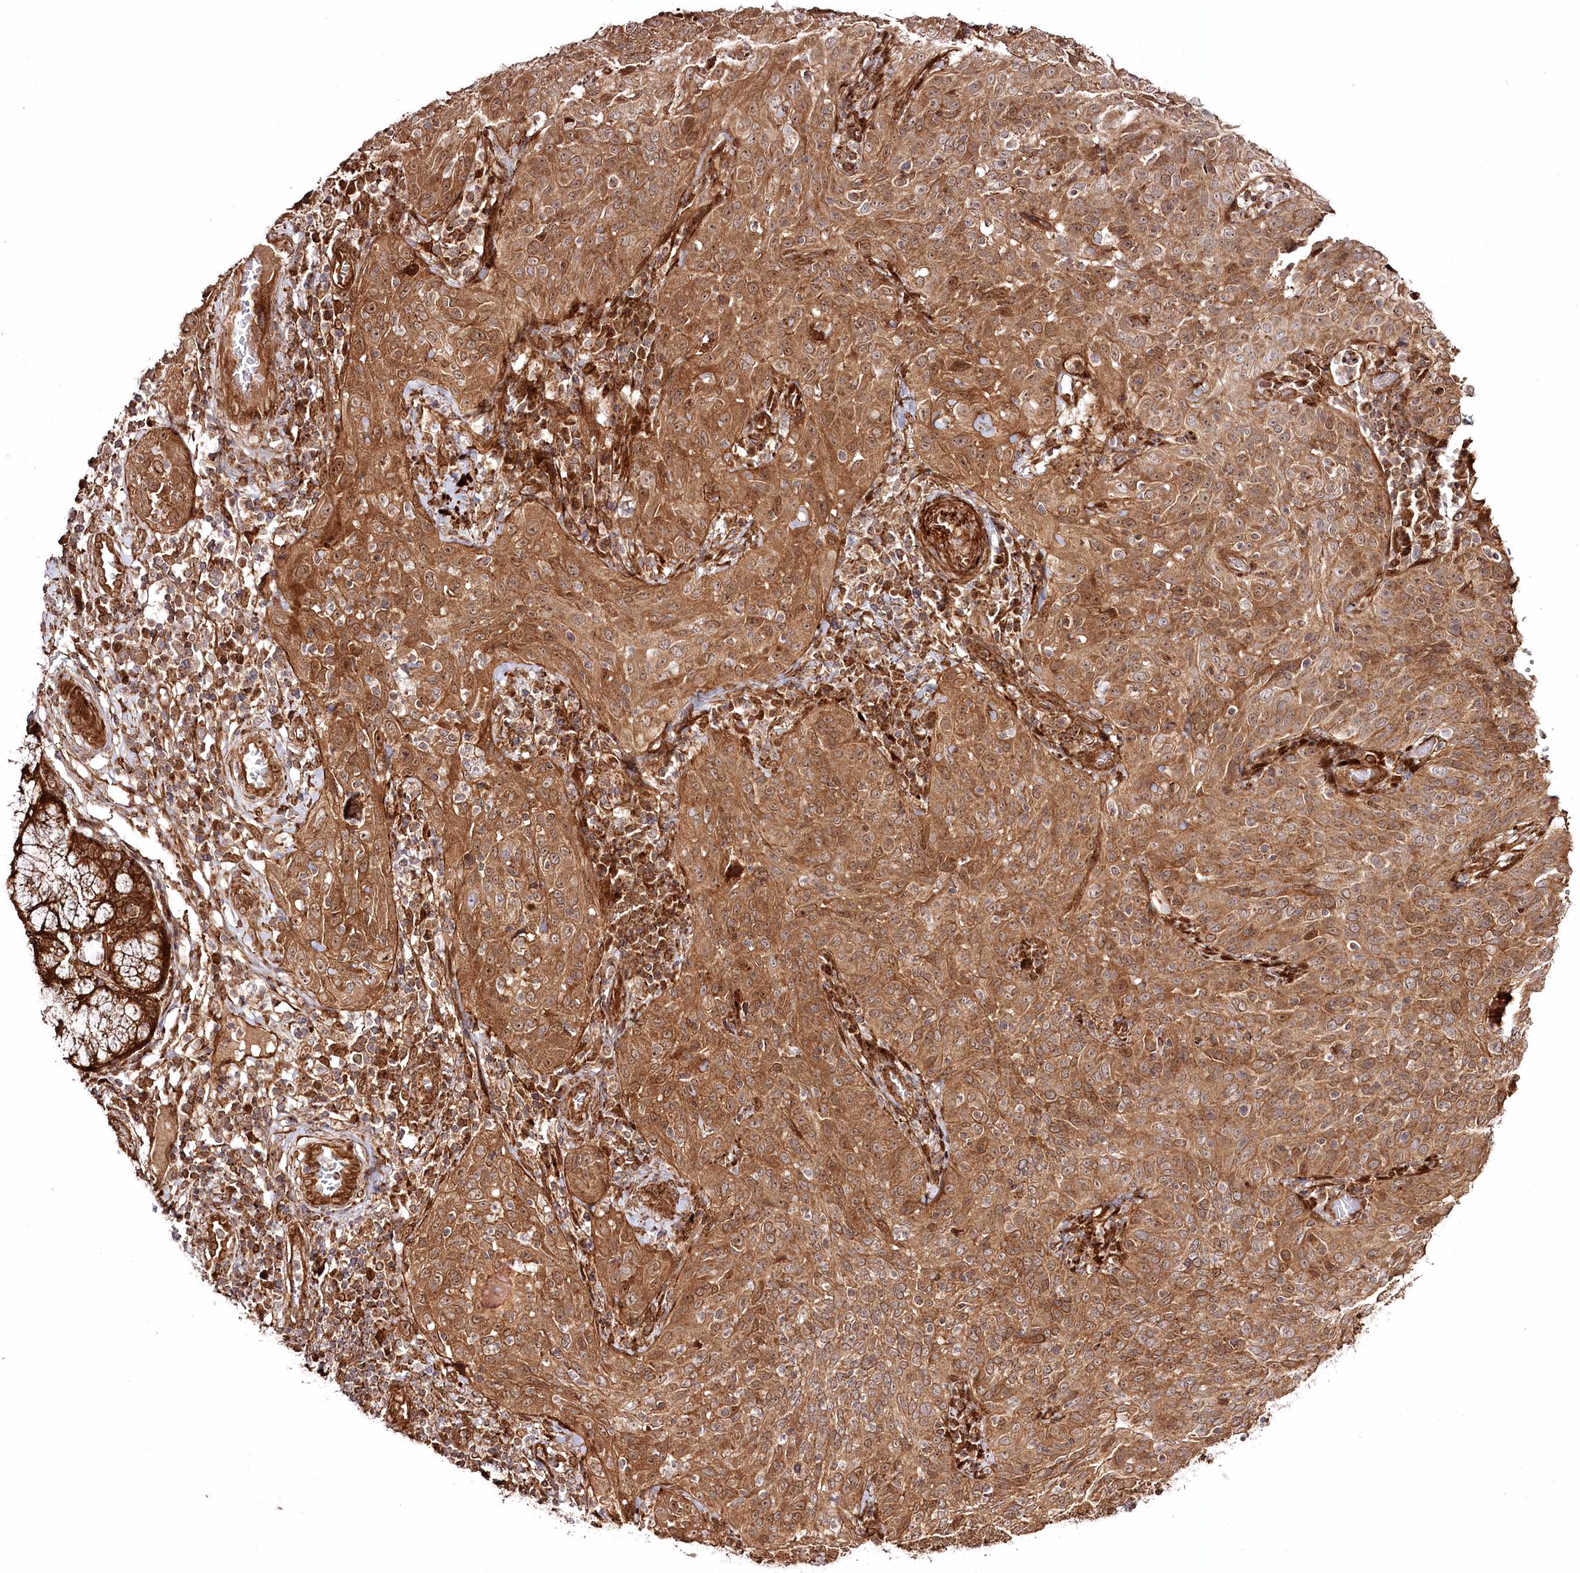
{"staining": {"intensity": "moderate", "quantity": ">75%", "location": "cytoplasmic/membranous"}, "tissue": "cervical cancer", "cell_type": "Tumor cells", "image_type": "cancer", "snomed": [{"axis": "morphology", "description": "Squamous cell carcinoma, NOS"}, {"axis": "topography", "description": "Cervix"}], "caption": "Moderate cytoplasmic/membranous protein positivity is seen in approximately >75% of tumor cells in cervical cancer (squamous cell carcinoma).", "gene": "REXO2", "patient": {"sex": "female", "age": 31}}